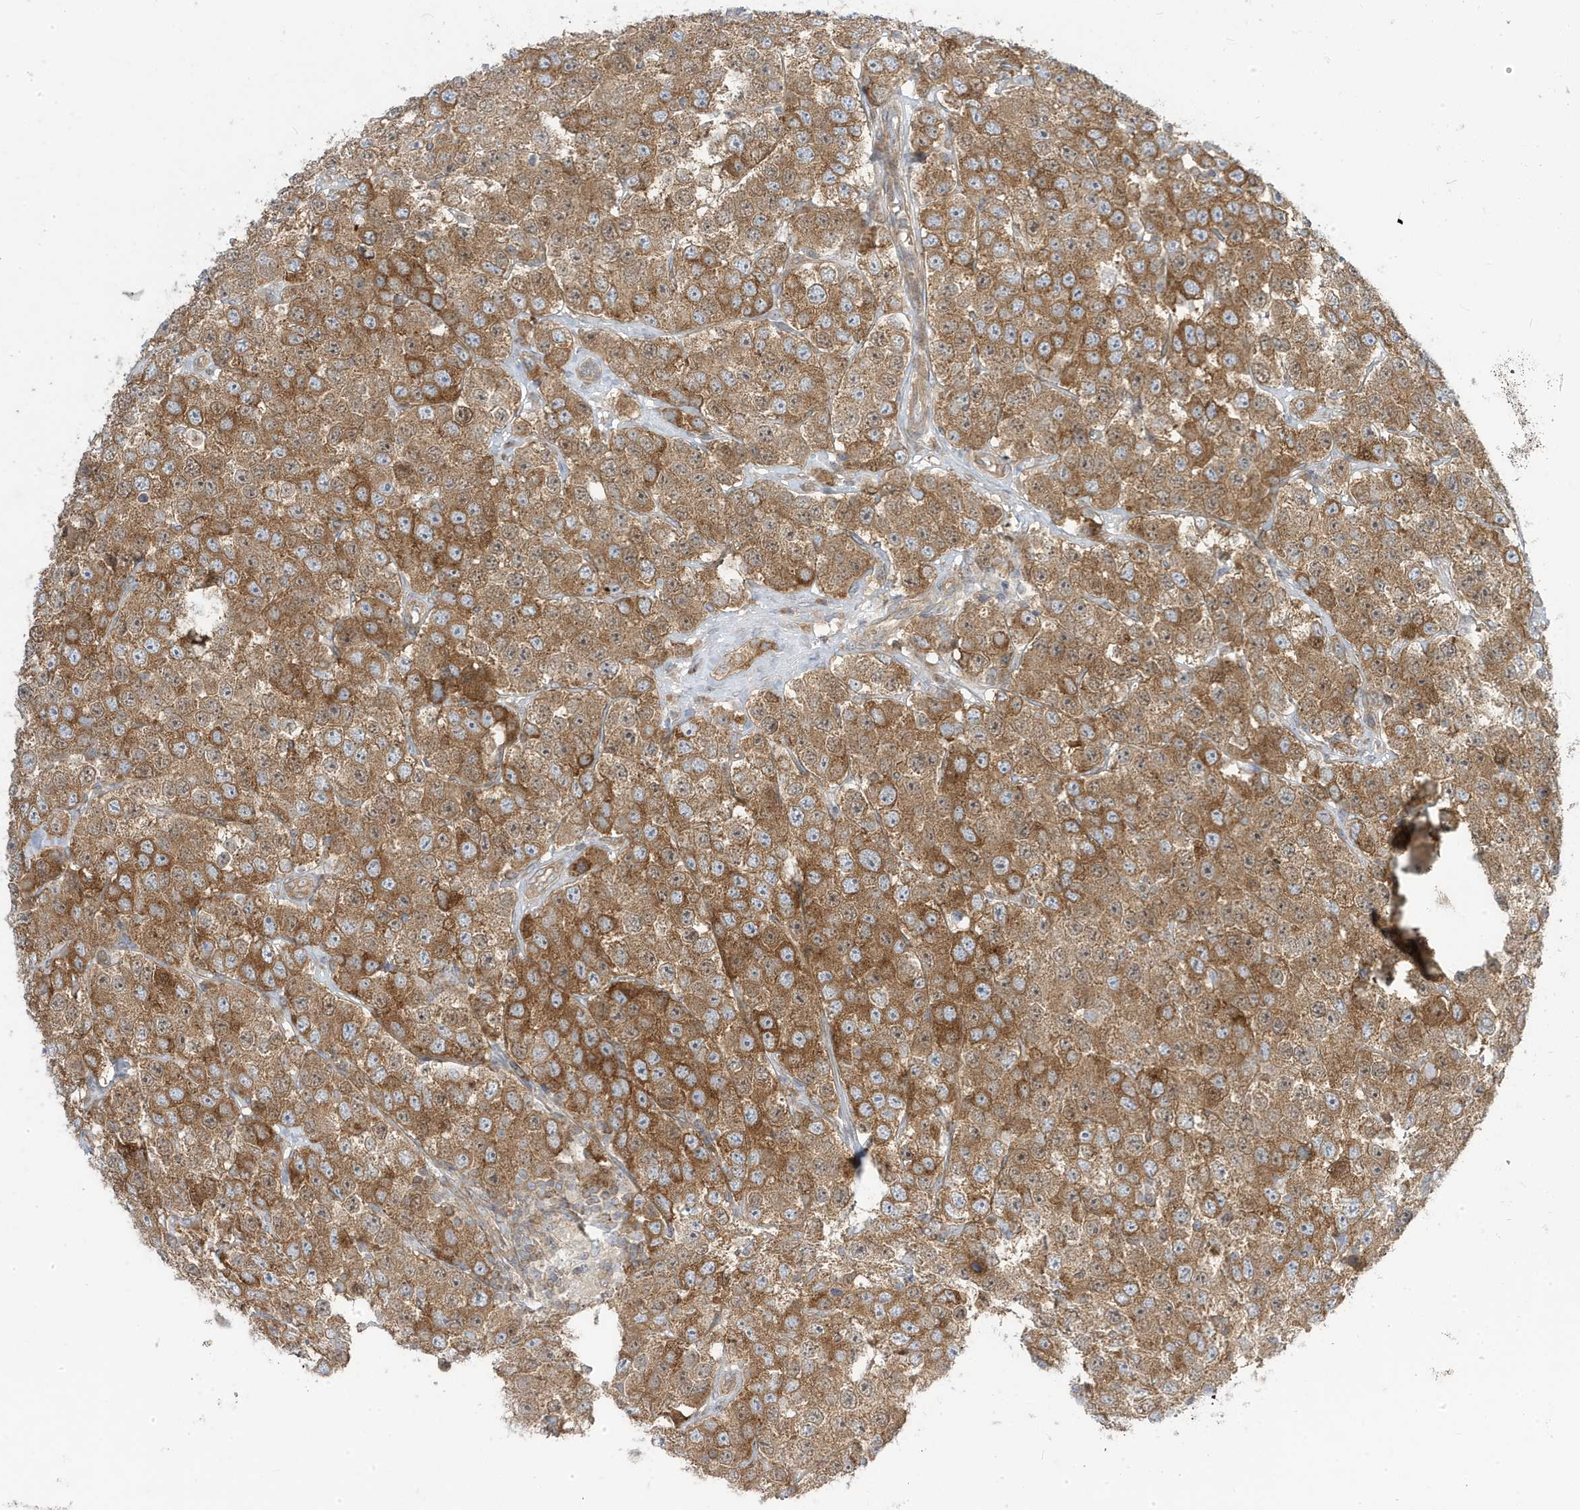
{"staining": {"intensity": "moderate", "quantity": ">75%", "location": "cytoplasmic/membranous"}, "tissue": "testis cancer", "cell_type": "Tumor cells", "image_type": "cancer", "snomed": [{"axis": "morphology", "description": "Seminoma, NOS"}, {"axis": "topography", "description": "Testis"}], "caption": "Moderate cytoplasmic/membranous expression is present in about >75% of tumor cells in seminoma (testis). (DAB IHC with brightfield microscopy, high magnification).", "gene": "STAM", "patient": {"sex": "male", "age": 28}}